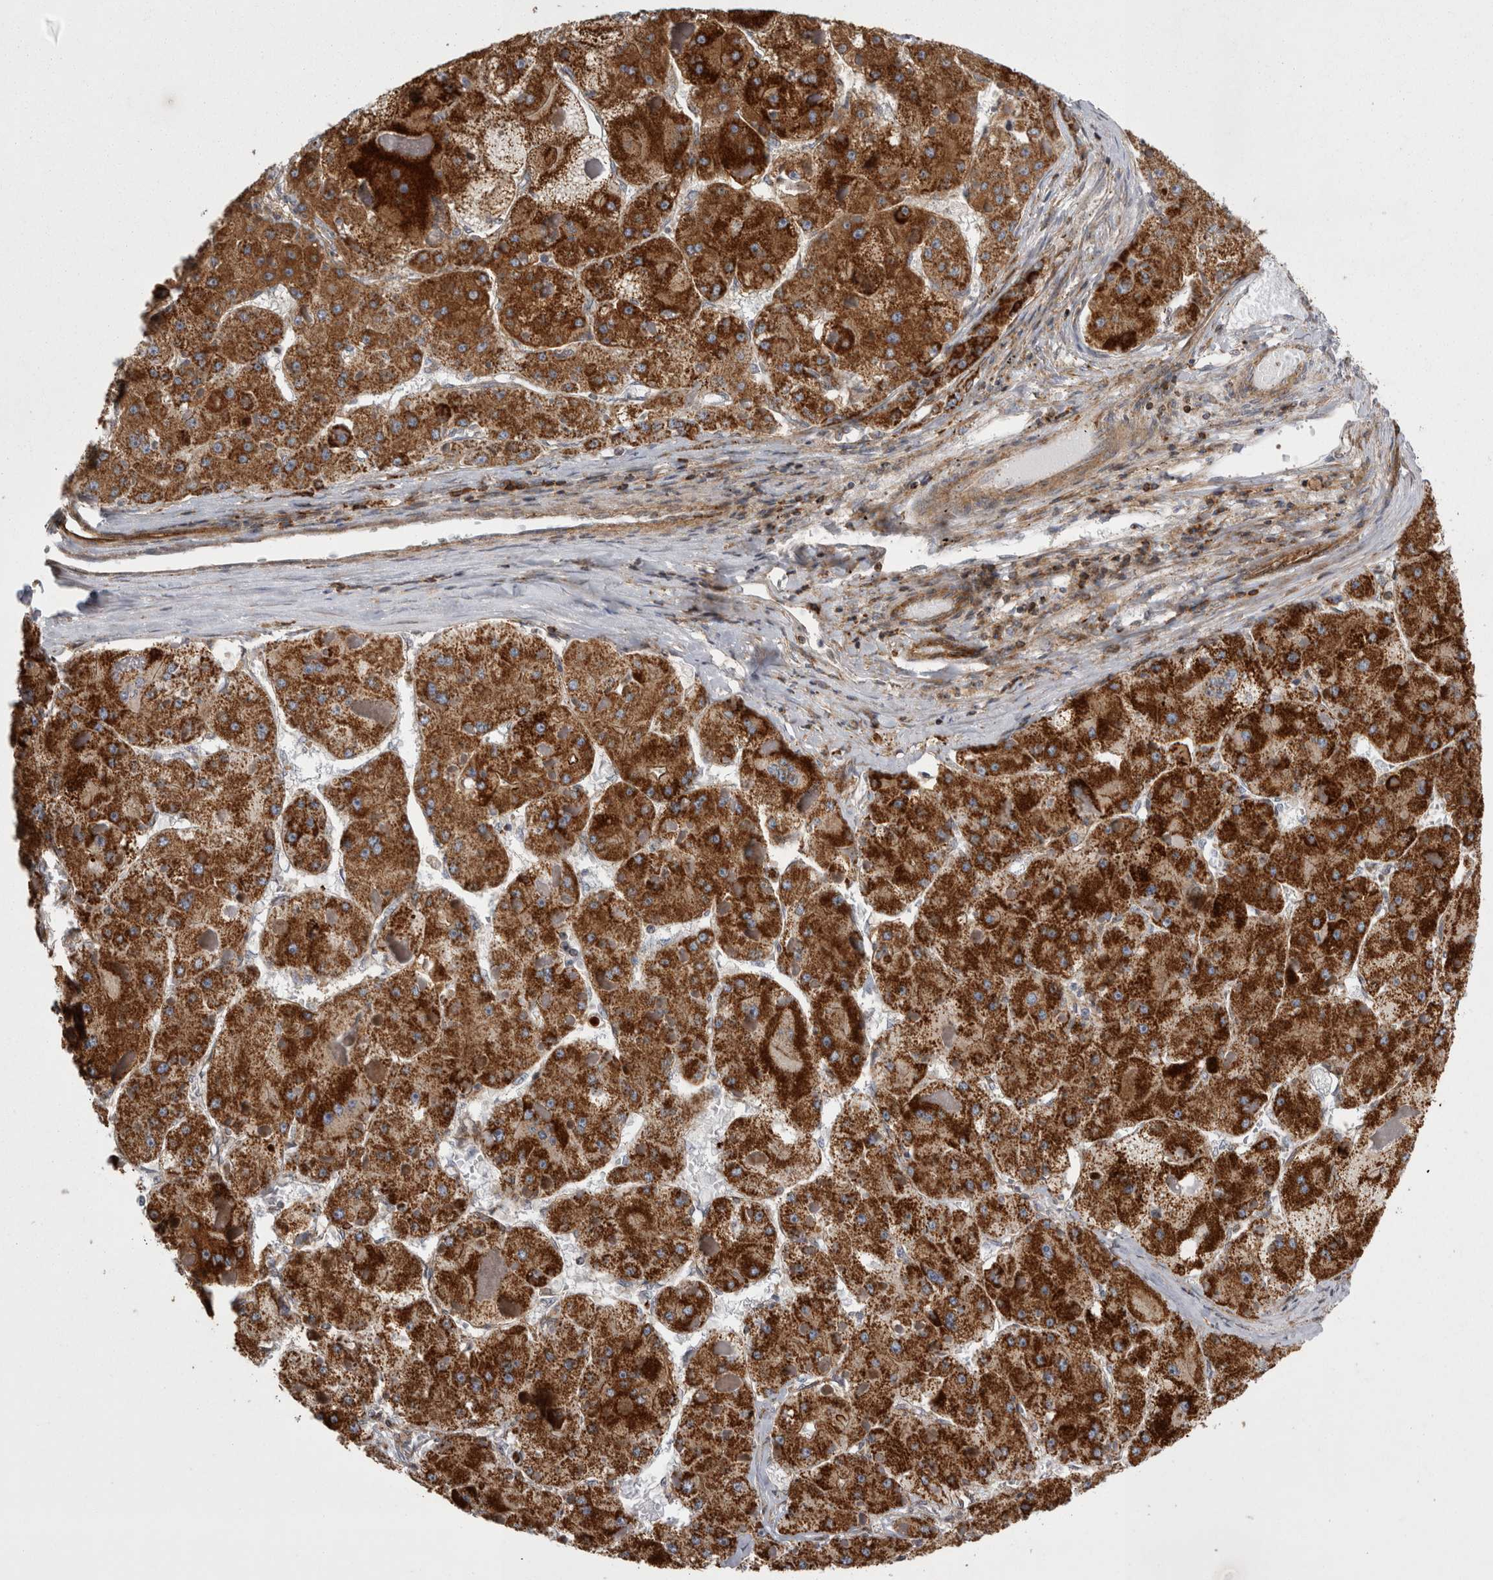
{"staining": {"intensity": "strong", "quantity": ">75%", "location": "cytoplasmic/membranous"}, "tissue": "liver cancer", "cell_type": "Tumor cells", "image_type": "cancer", "snomed": [{"axis": "morphology", "description": "Carcinoma, Hepatocellular, NOS"}, {"axis": "topography", "description": "Liver"}], "caption": "Protein expression analysis of human liver hepatocellular carcinoma reveals strong cytoplasmic/membranous expression in approximately >75% of tumor cells. The protein is shown in brown color, while the nuclei are stained blue.", "gene": "TSPOAP1", "patient": {"sex": "female", "age": 73}}